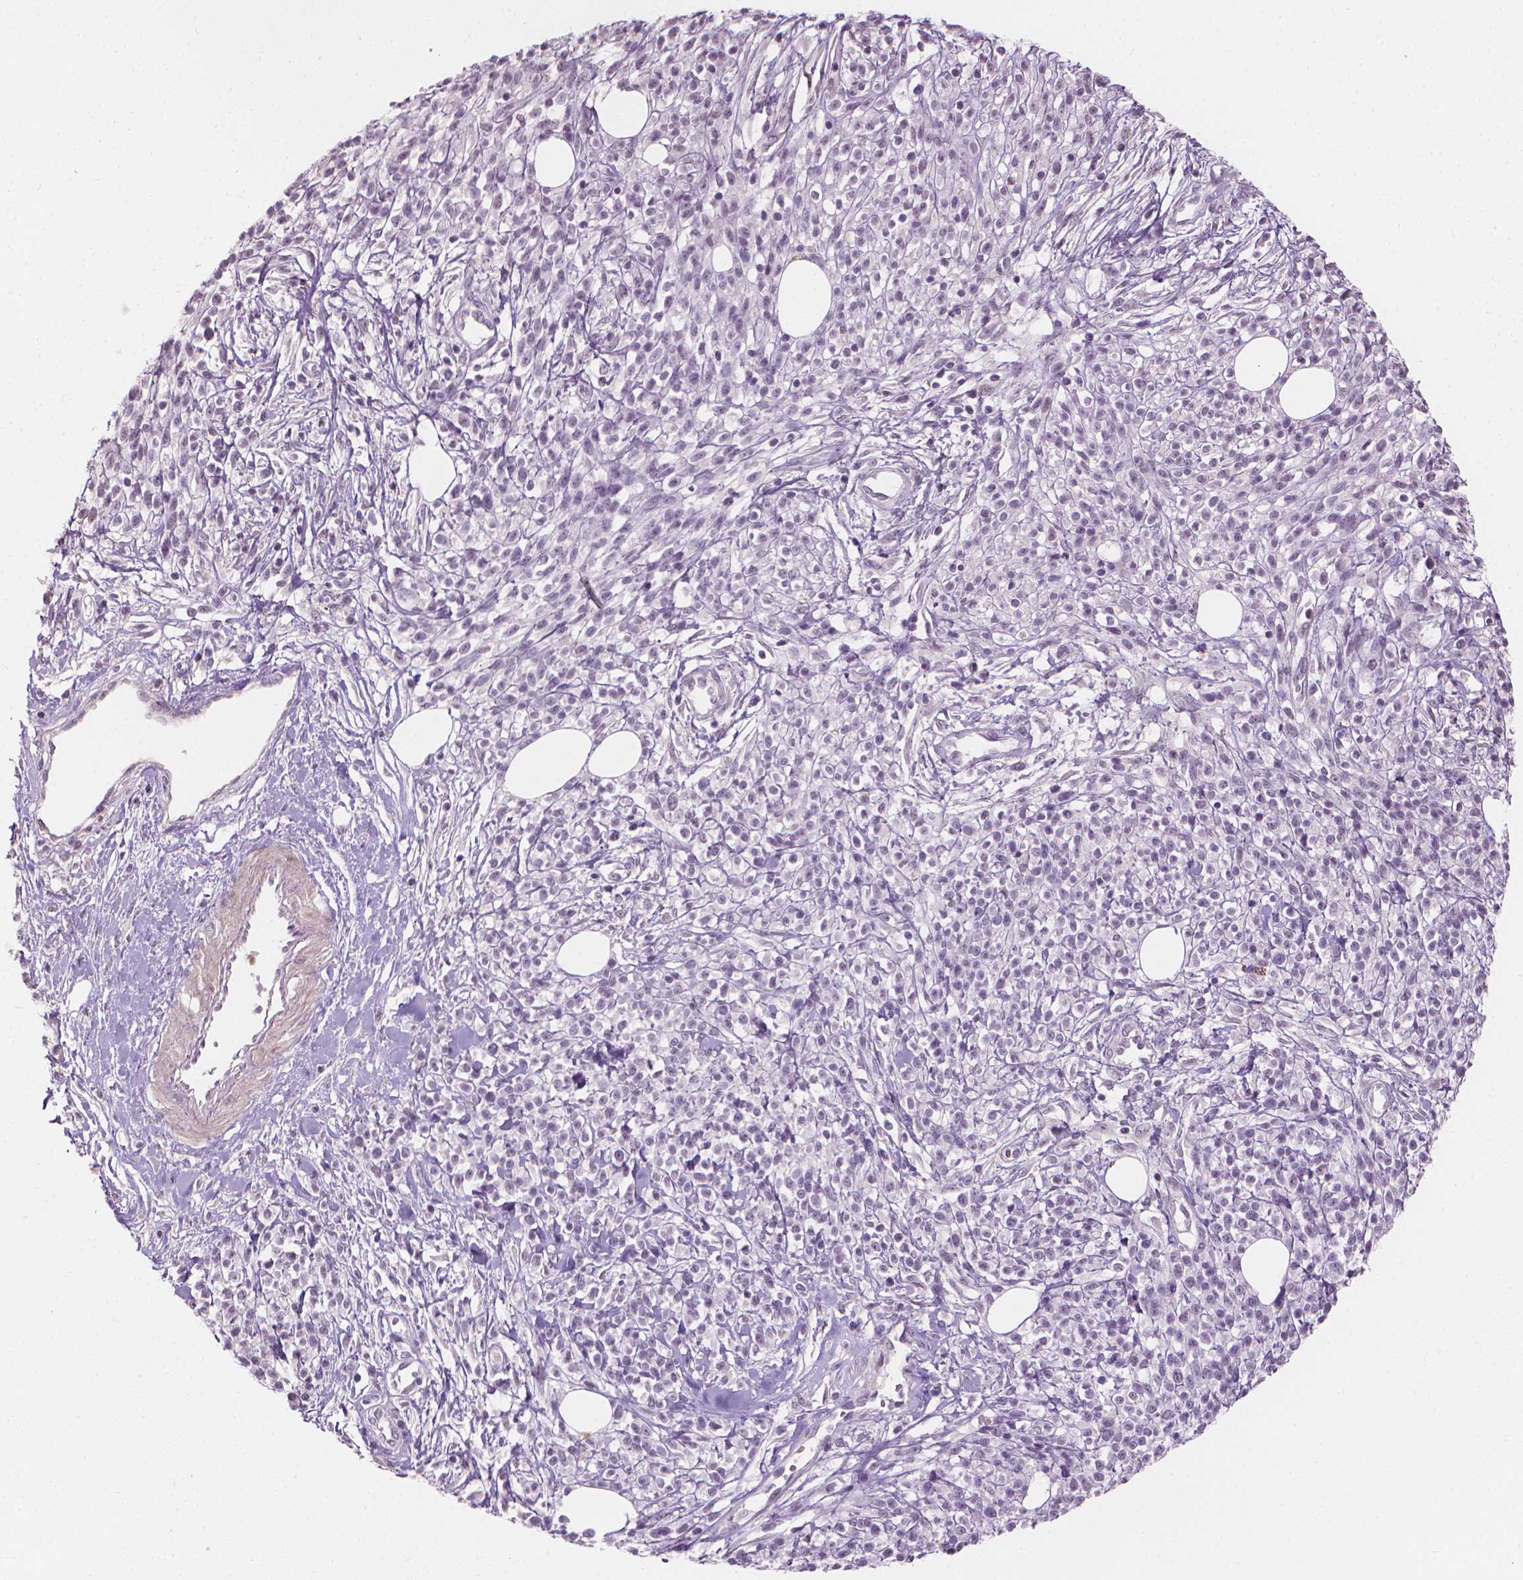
{"staining": {"intensity": "negative", "quantity": "none", "location": "none"}, "tissue": "melanoma", "cell_type": "Tumor cells", "image_type": "cancer", "snomed": [{"axis": "morphology", "description": "Malignant melanoma, NOS"}, {"axis": "topography", "description": "Skin"}, {"axis": "topography", "description": "Skin of trunk"}], "caption": "An immunohistochemistry (IHC) histopathology image of melanoma is shown. There is no staining in tumor cells of melanoma.", "gene": "SAXO2", "patient": {"sex": "male", "age": 74}}